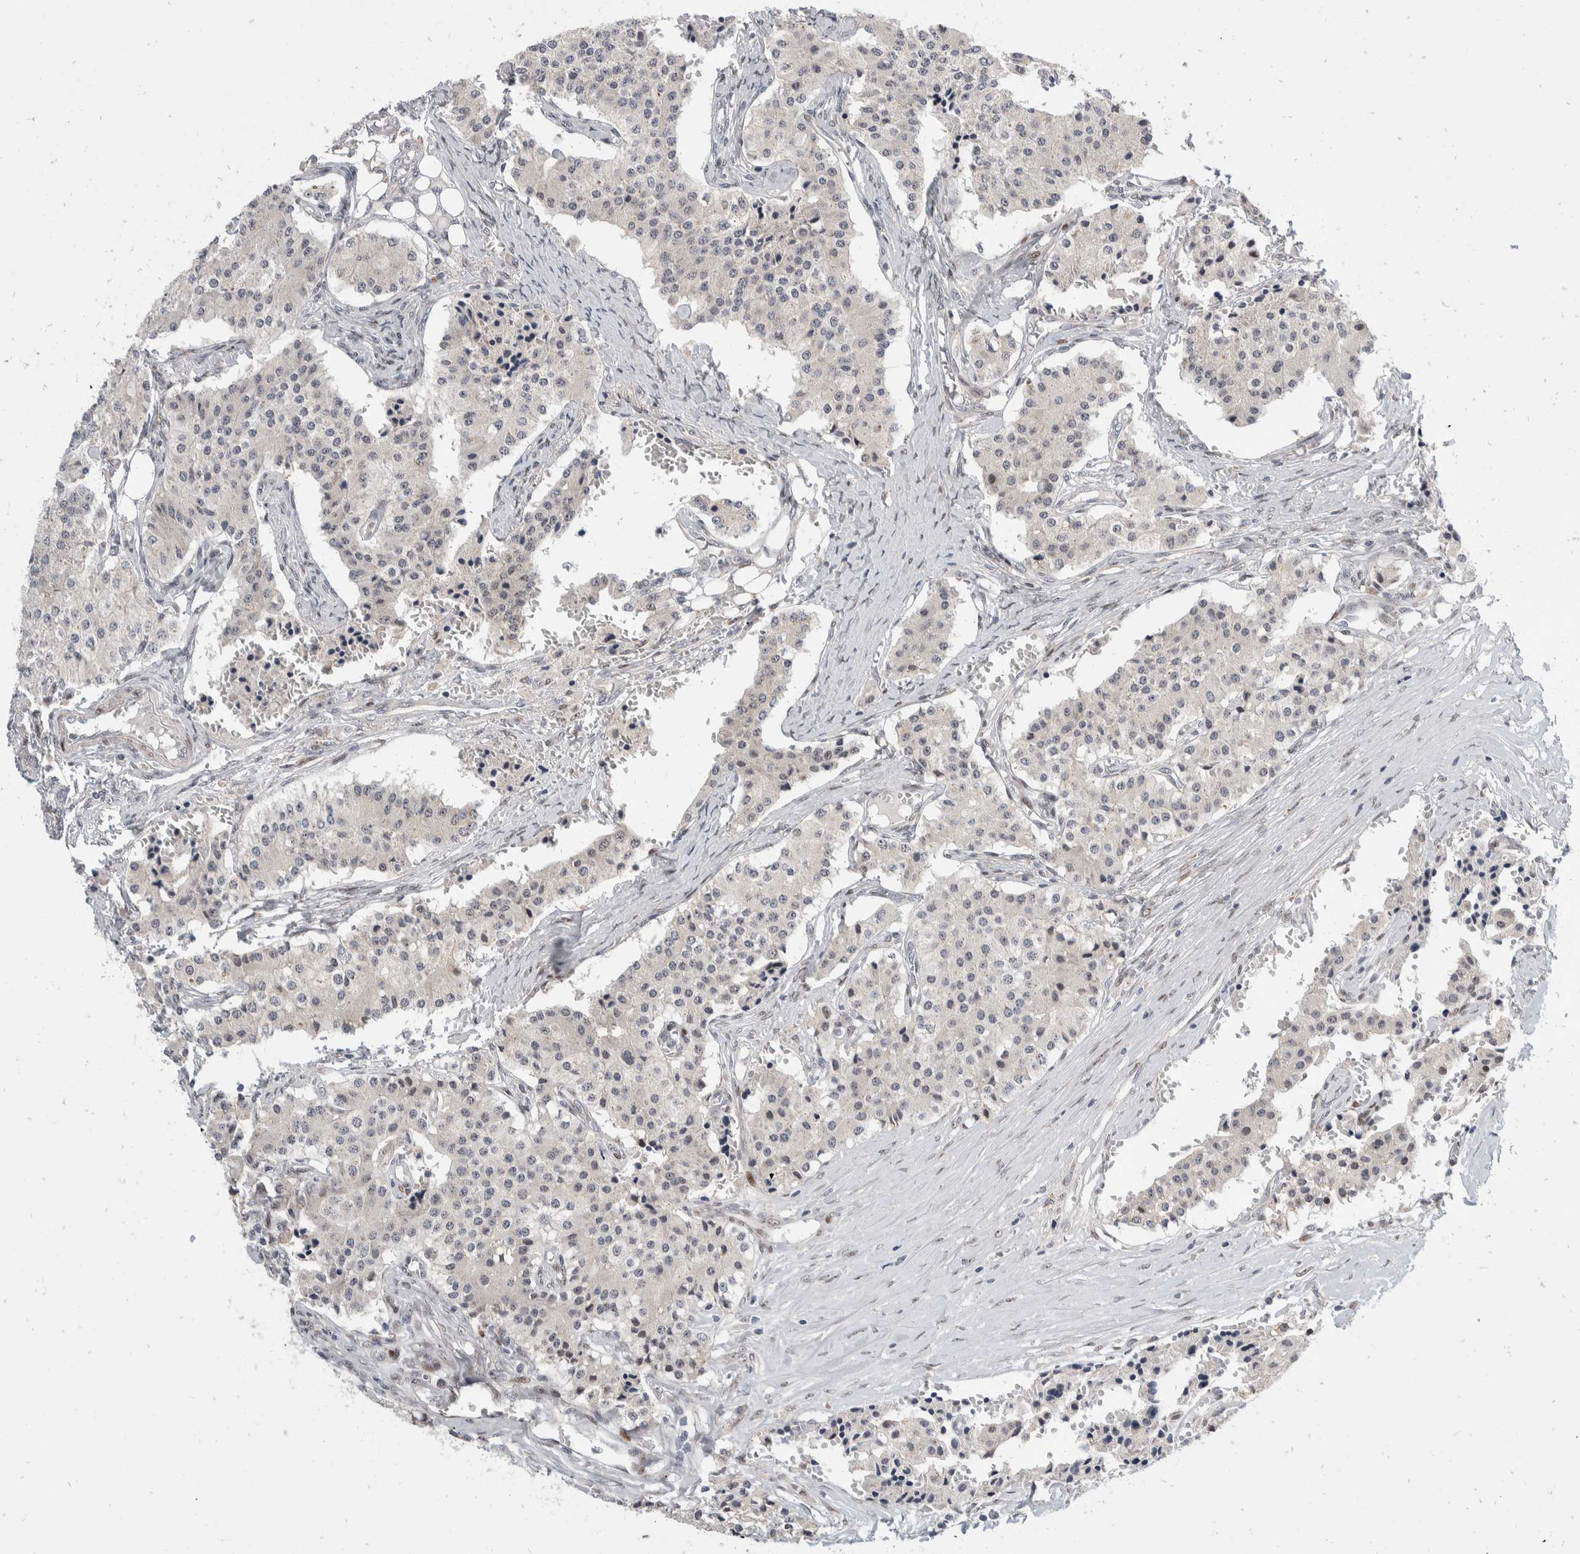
{"staining": {"intensity": "negative", "quantity": "none", "location": "none"}, "tissue": "carcinoid", "cell_type": "Tumor cells", "image_type": "cancer", "snomed": [{"axis": "morphology", "description": "Carcinoid, malignant, NOS"}, {"axis": "topography", "description": "Colon"}], "caption": "There is no significant positivity in tumor cells of malignant carcinoid.", "gene": "ZNF703", "patient": {"sex": "female", "age": 52}}